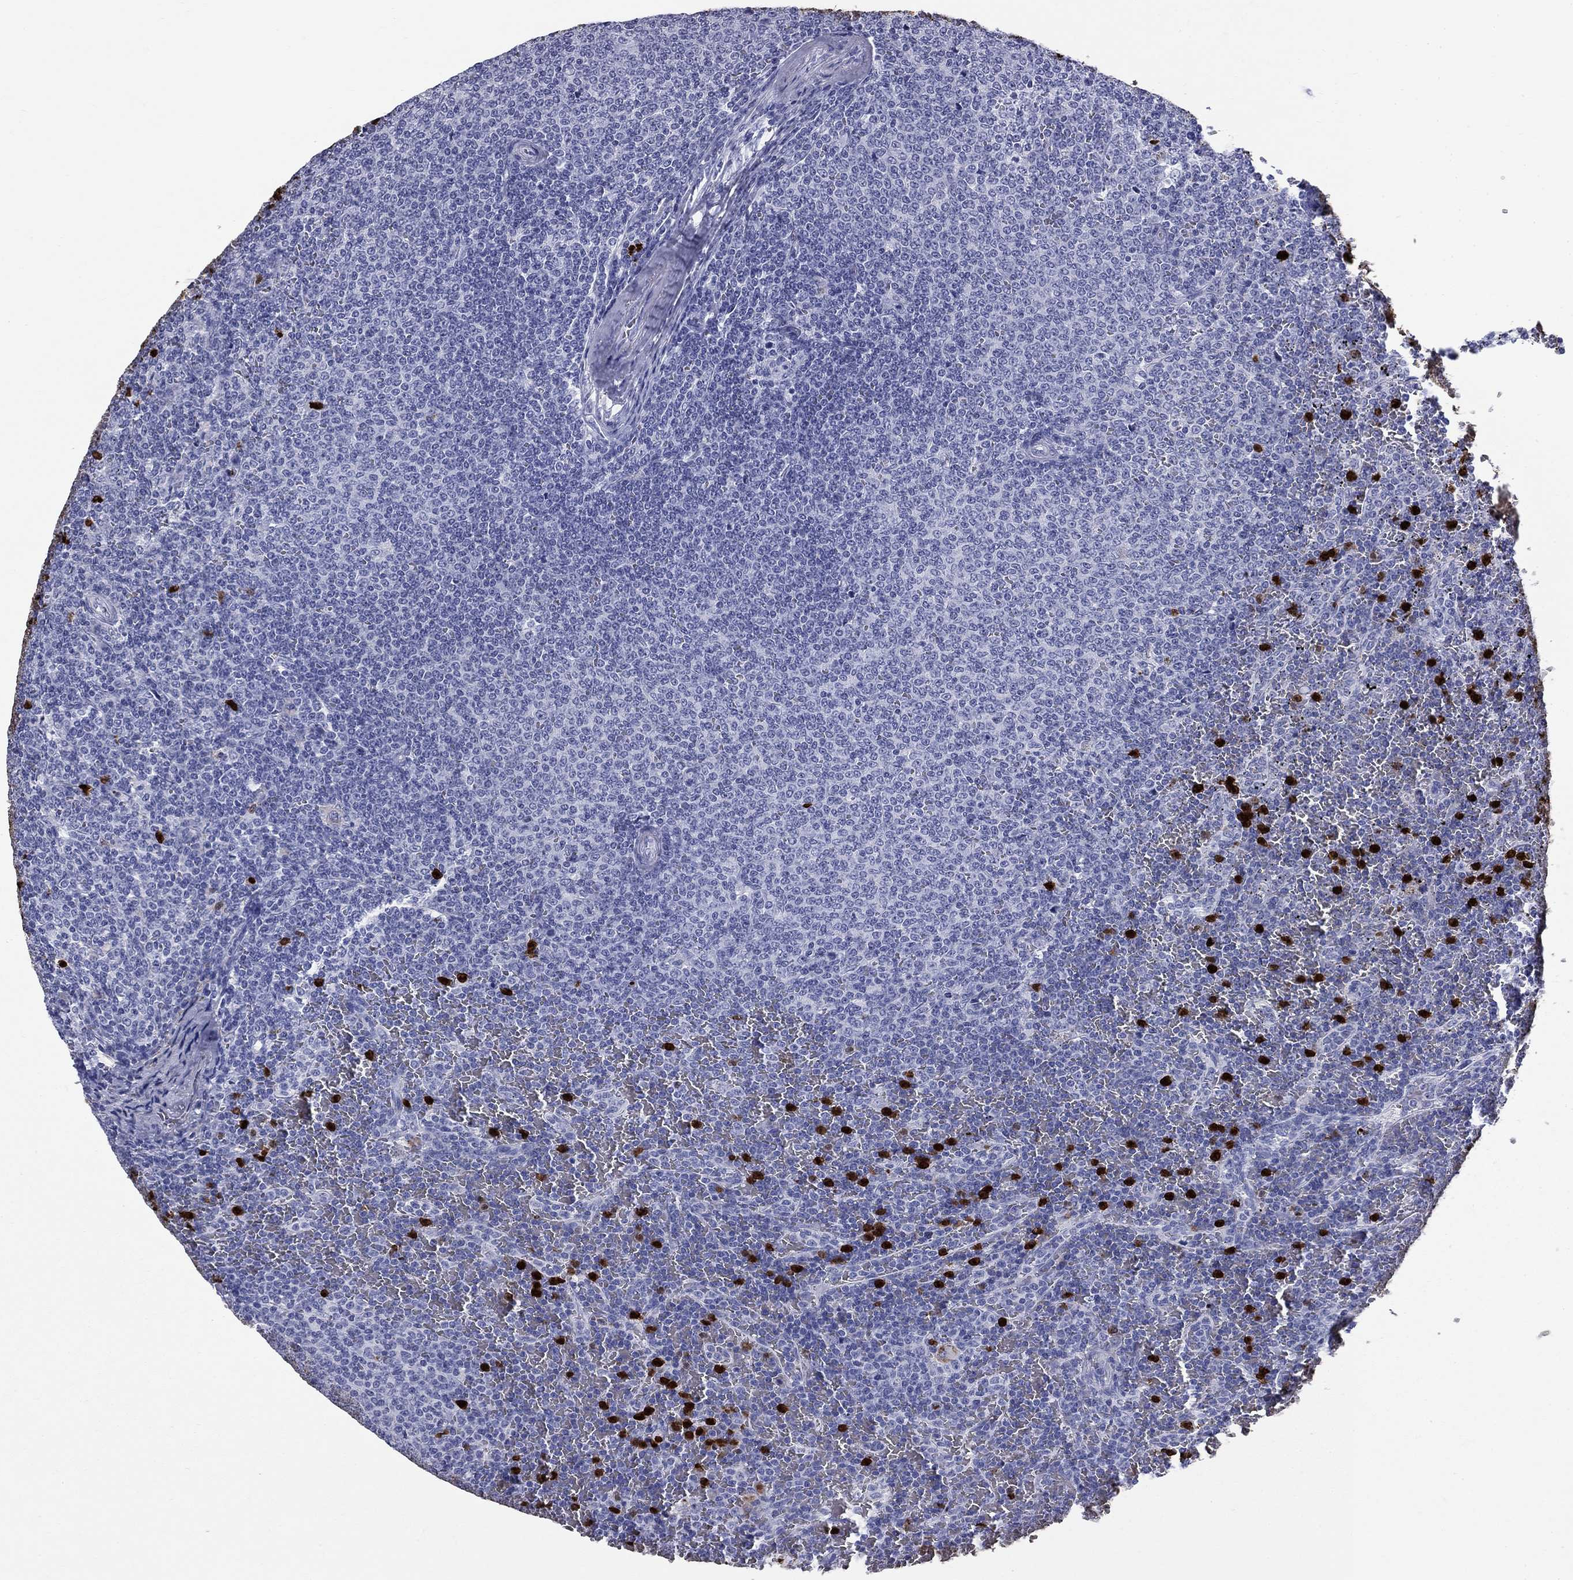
{"staining": {"intensity": "negative", "quantity": "none", "location": "none"}, "tissue": "lymphoma", "cell_type": "Tumor cells", "image_type": "cancer", "snomed": [{"axis": "morphology", "description": "Malignant lymphoma, non-Hodgkin's type, Low grade"}, {"axis": "topography", "description": "Spleen"}], "caption": "The micrograph reveals no staining of tumor cells in lymphoma. (Immunohistochemistry (ihc), brightfield microscopy, high magnification).", "gene": "TRIM29", "patient": {"sex": "female", "age": 77}}